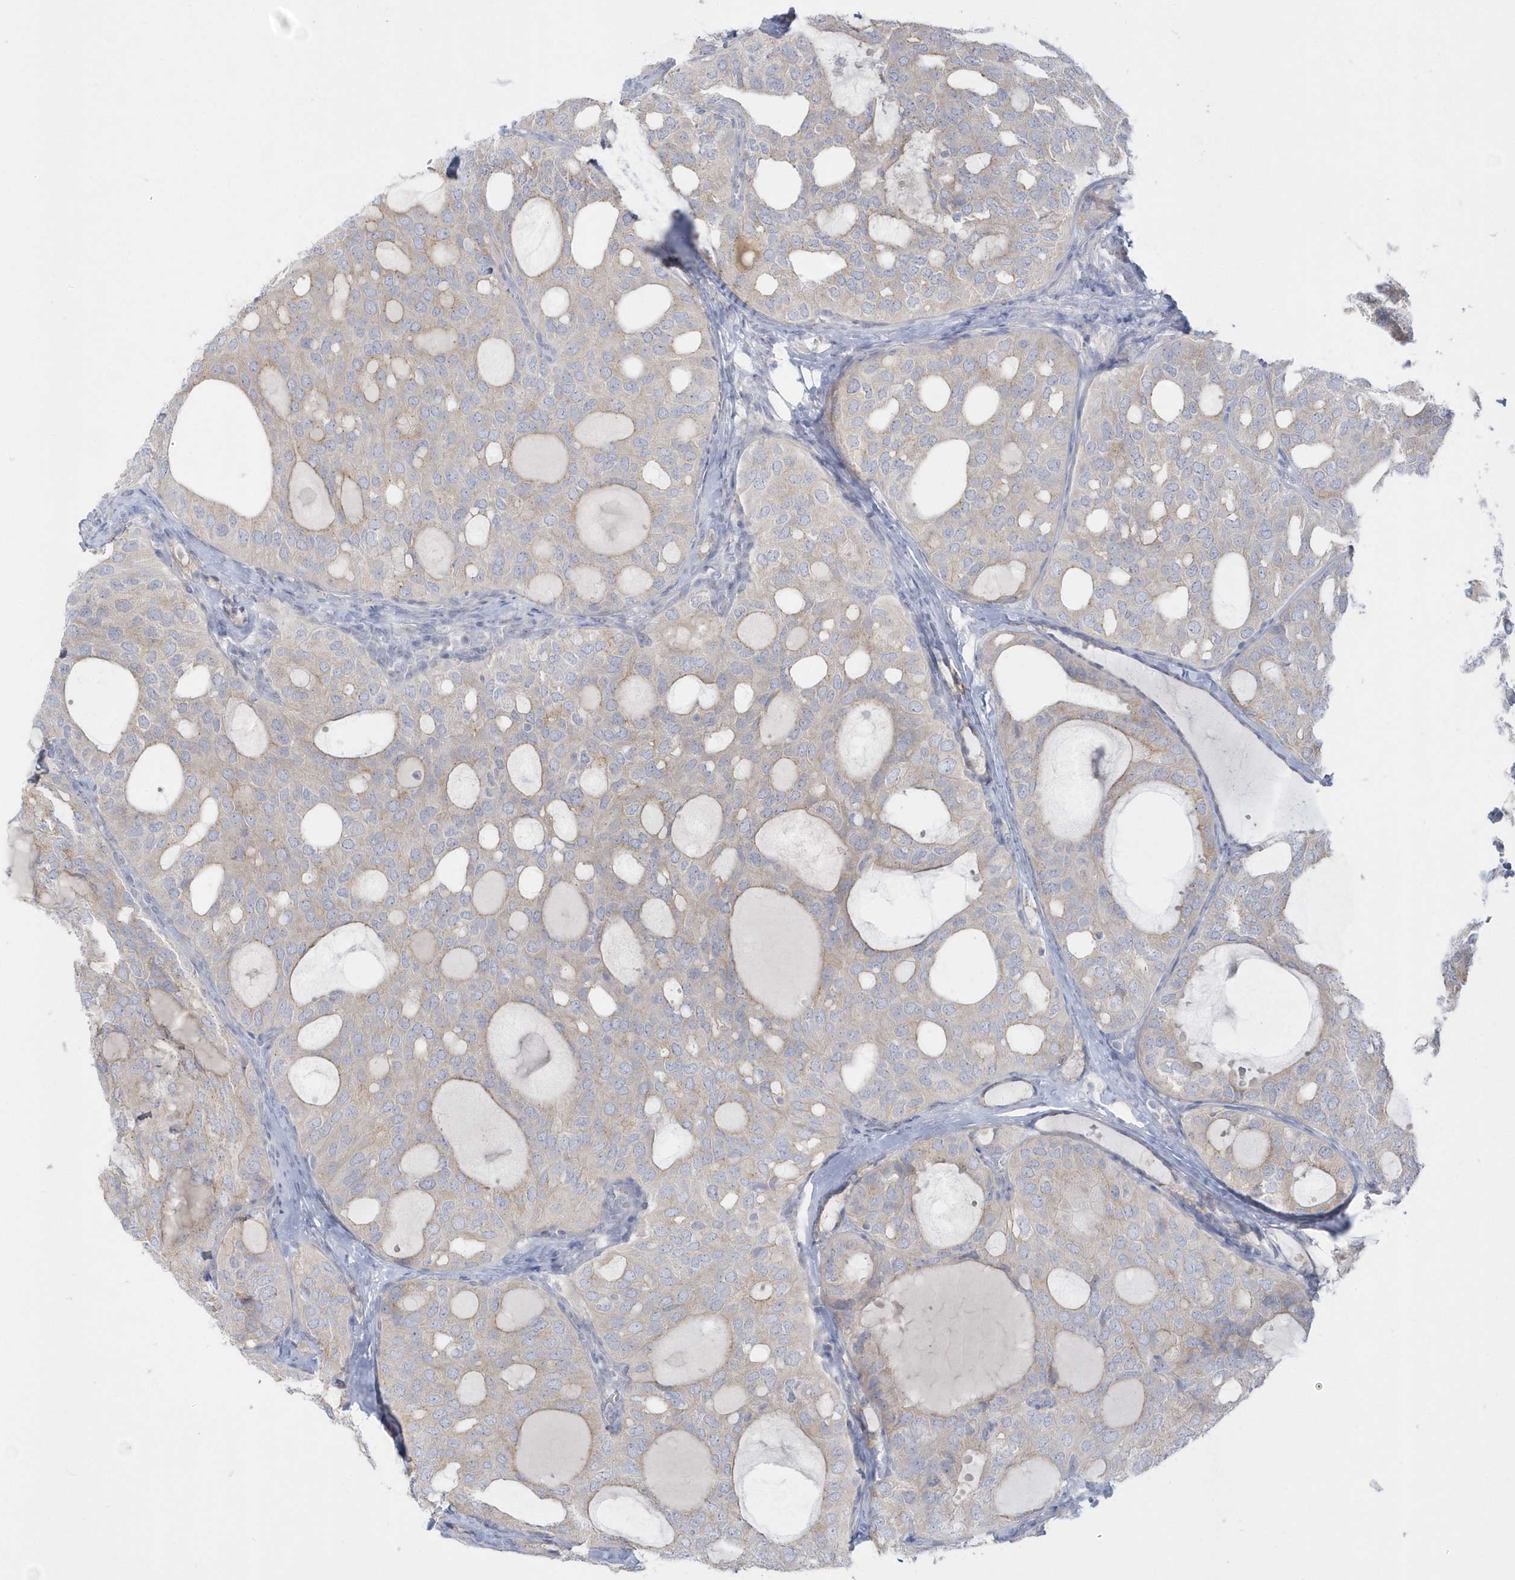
{"staining": {"intensity": "negative", "quantity": "none", "location": "none"}, "tissue": "thyroid cancer", "cell_type": "Tumor cells", "image_type": "cancer", "snomed": [{"axis": "morphology", "description": "Follicular adenoma carcinoma, NOS"}, {"axis": "topography", "description": "Thyroid gland"}], "caption": "Image shows no protein expression in tumor cells of thyroid cancer (follicular adenoma carcinoma) tissue.", "gene": "SEMA3D", "patient": {"sex": "male", "age": 75}}